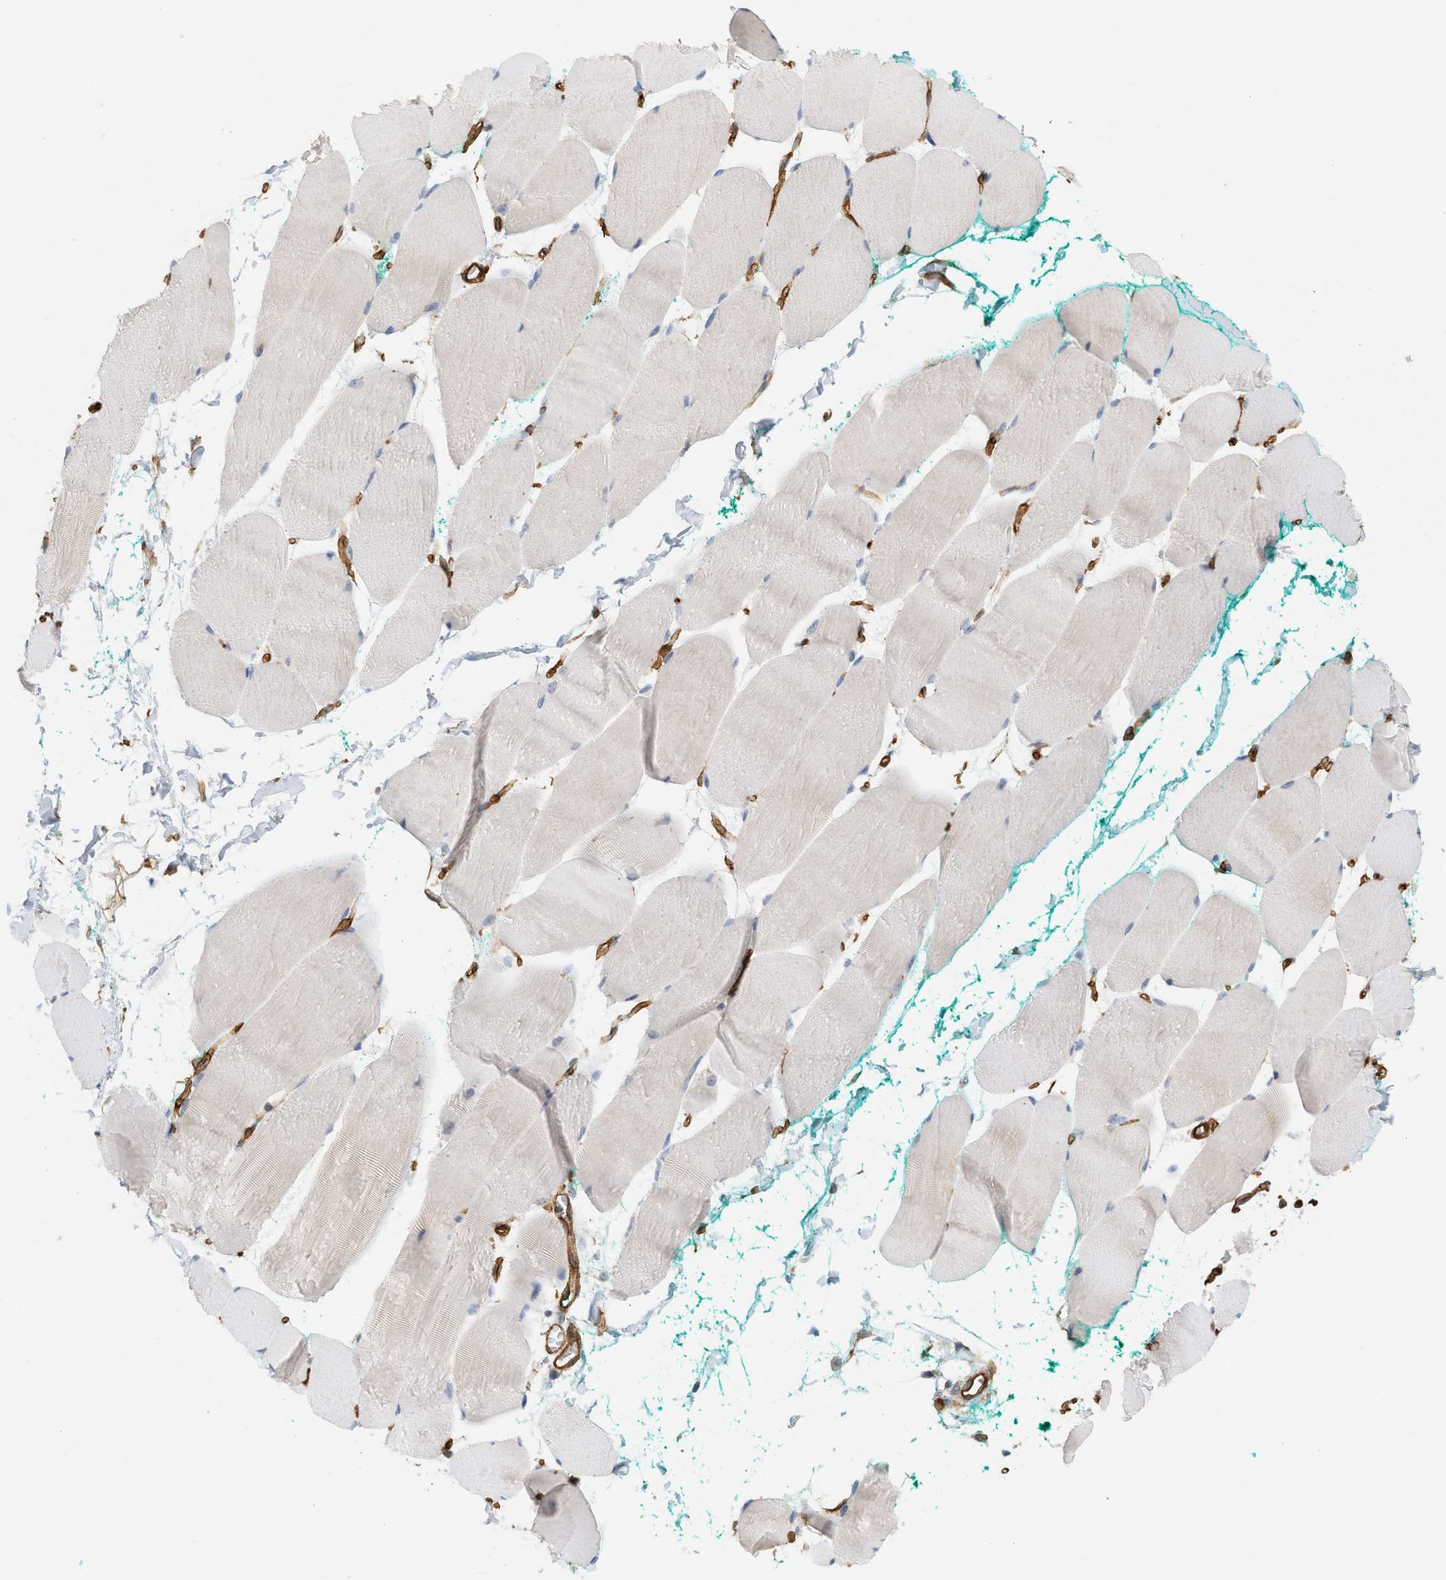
{"staining": {"intensity": "weak", "quantity": "<25%", "location": "cytoplasmic/membranous"}, "tissue": "skeletal muscle", "cell_type": "Myocytes", "image_type": "normal", "snomed": [{"axis": "morphology", "description": "Normal tissue, NOS"}, {"axis": "morphology", "description": "Squamous cell carcinoma, NOS"}, {"axis": "topography", "description": "Skeletal muscle"}], "caption": "This is a image of immunohistochemistry (IHC) staining of unremarkable skeletal muscle, which shows no expression in myocytes.", "gene": "SVOP", "patient": {"sex": "male", "age": 51}}